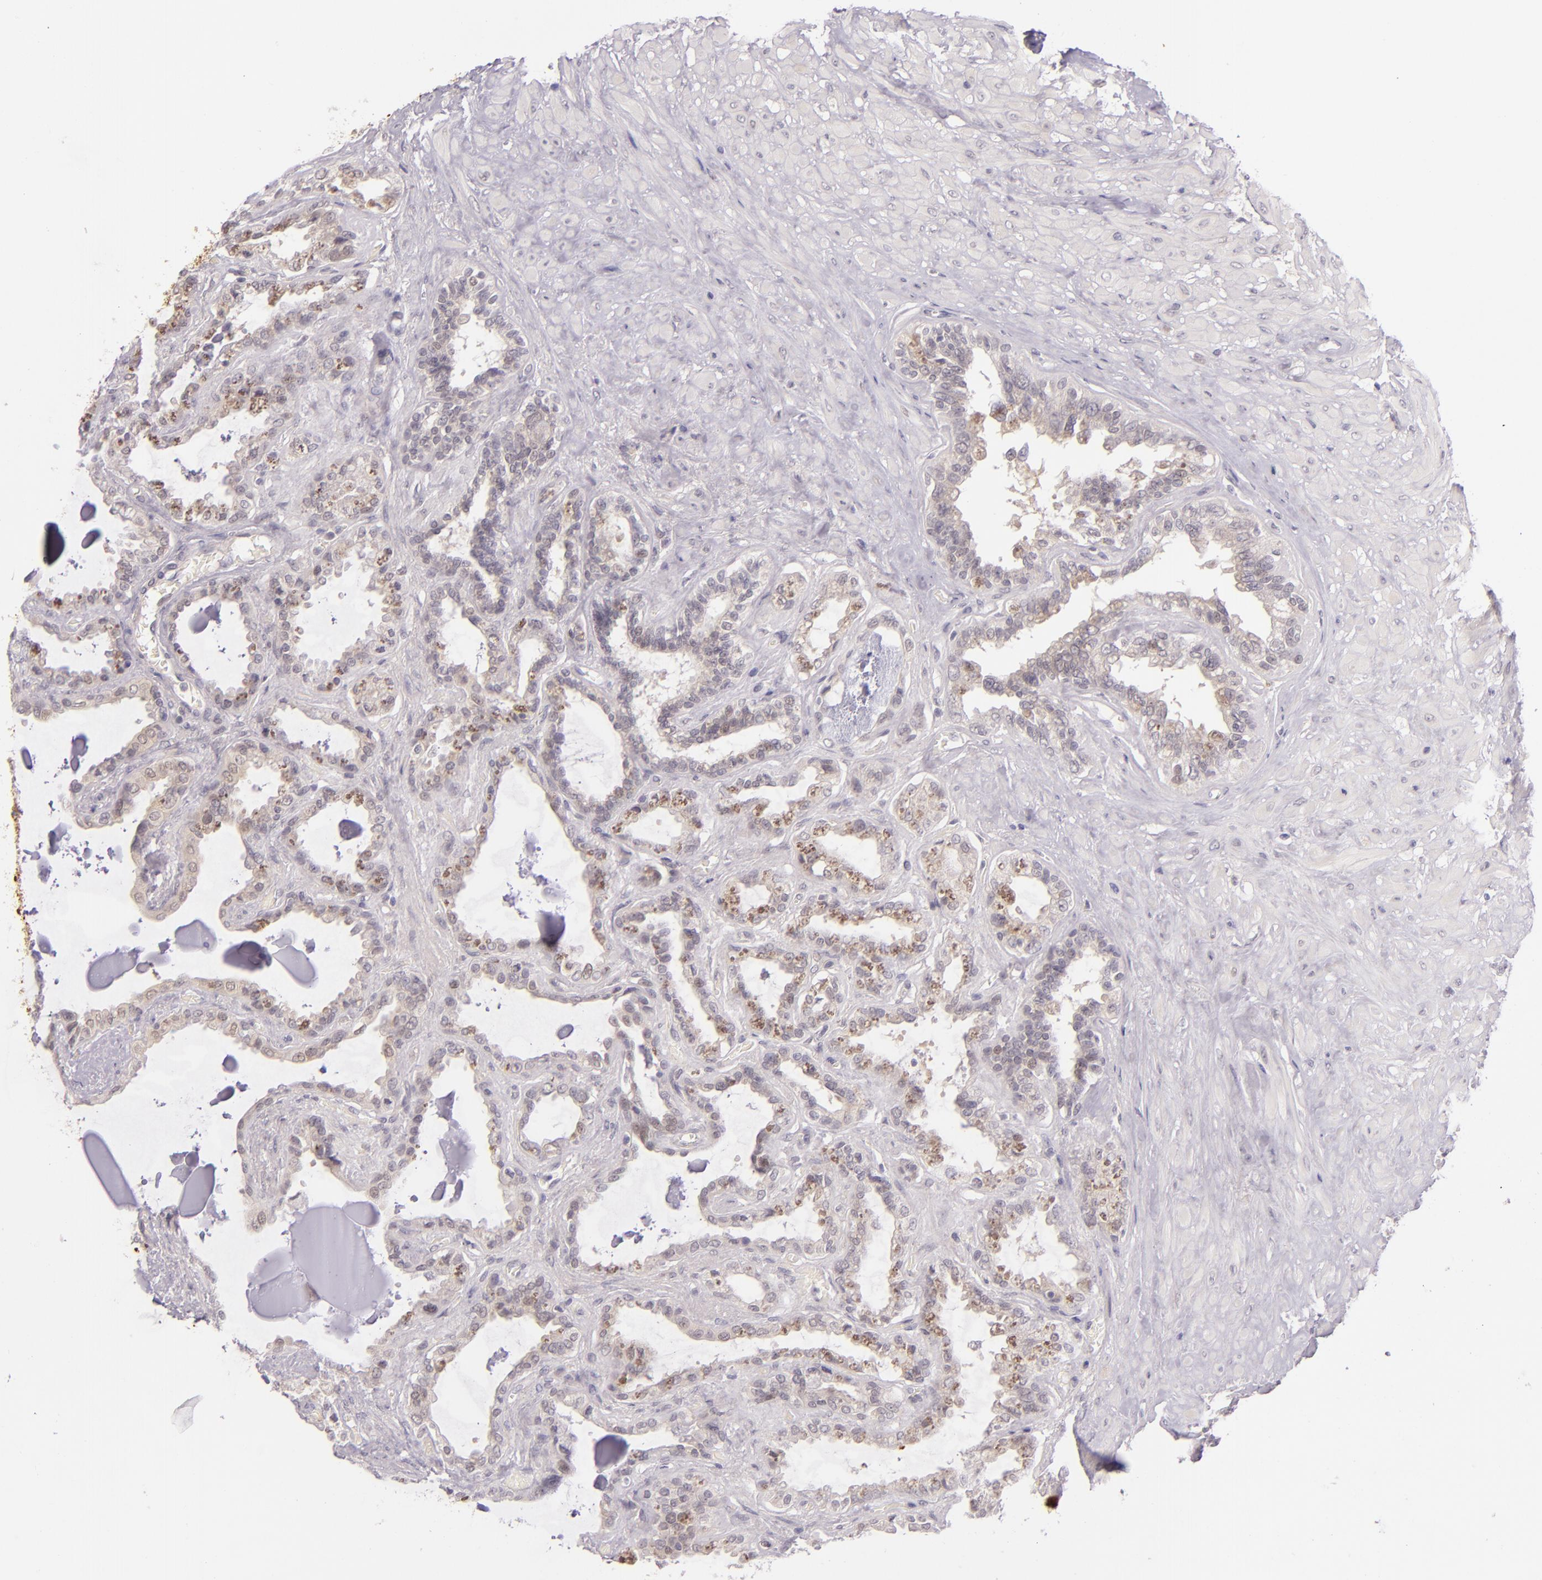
{"staining": {"intensity": "weak", "quantity": "25%-75%", "location": "cytoplasmic/membranous"}, "tissue": "seminal vesicle", "cell_type": "Glandular cells", "image_type": "normal", "snomed": [{"axis": "morphology", "description": "Normal tissue, NOS"}, {"axis": "morphology", "description": "Inflammation, NOS"}, {"axis": "topography", "description": "Urinary bladder"}, {"axis": "topography", "description": "Prostate"}, {"axis": "topography", "description": "Seminal veicle"}], "caption": "This photomicrograph reveals unremarkable seminal vesicle stained with immunohistochemistry (IHC) to label a protein in brown. The cytoplasmic/membranous of glandular cells show weak positivity for the protein. Nuclei are counter-stained blue.", "gene": "CSE1L", "patient": {"sex": "male", "age": 82}}